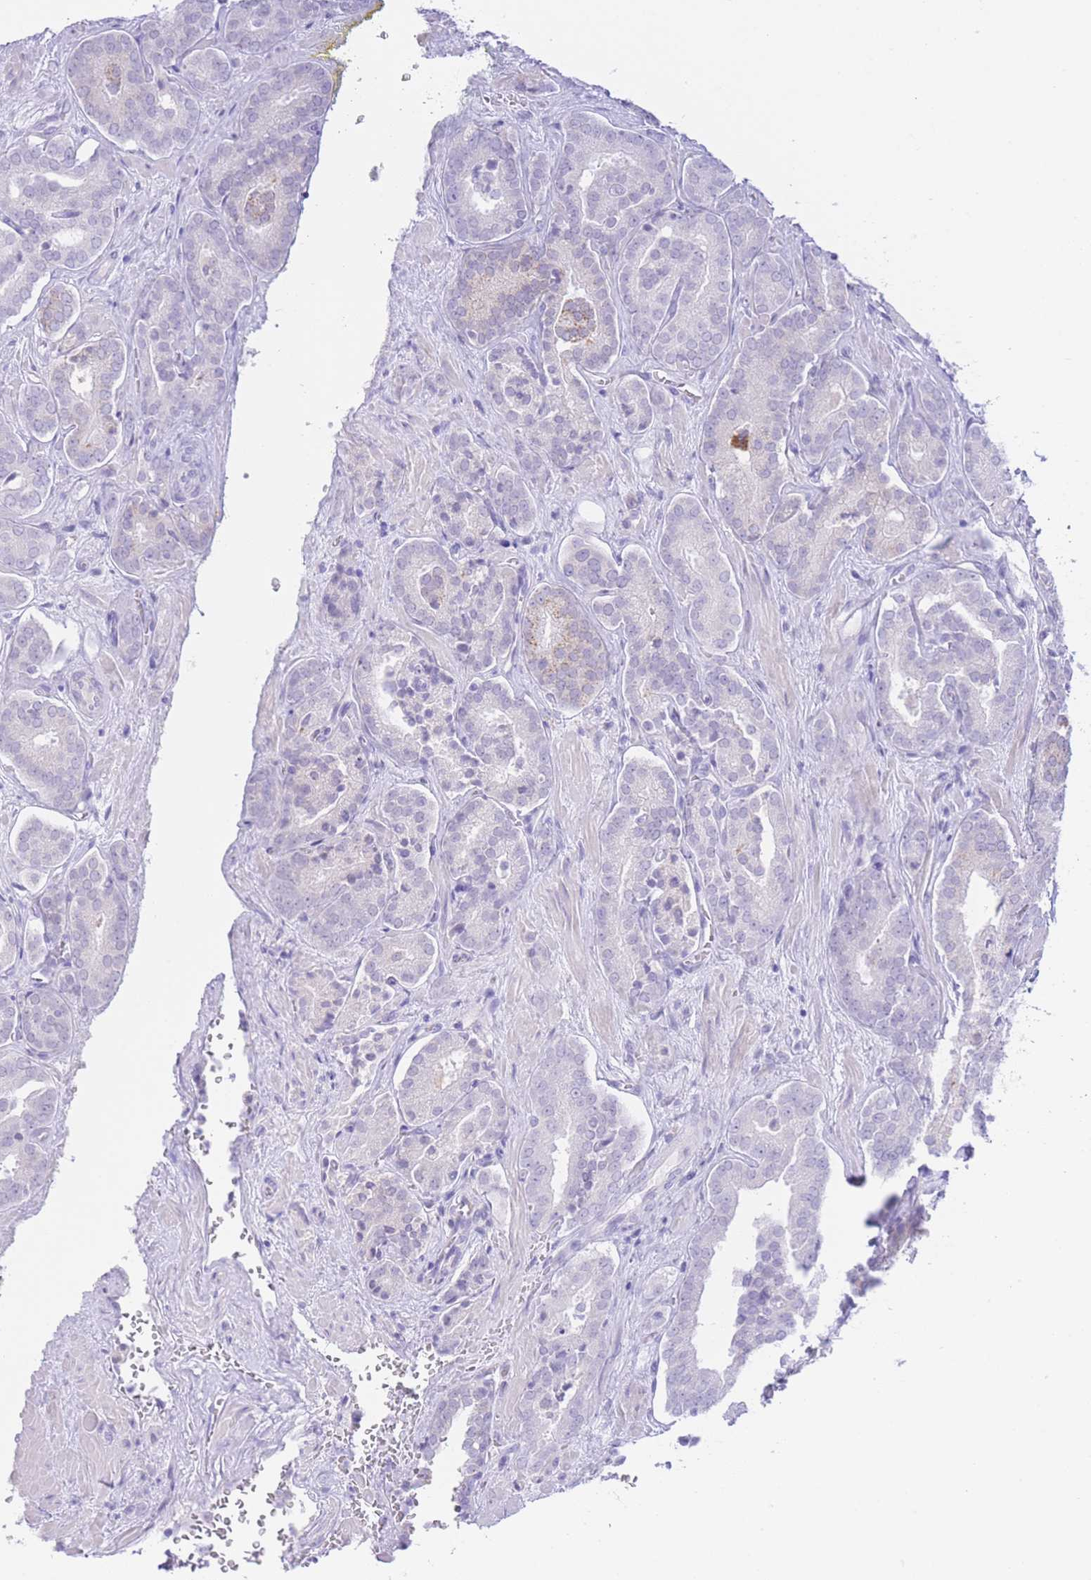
{"staining": {"intensity": "negative", "quantity": "none", "location": "none"}, "tissue": "prostate cancer", "cell_type": "Tumor cells", "image_type": "cancer", "snomed": [{"axis": "morphology", "description": "Adenocarcinoma, High grade"}, {"axis": "topography", "description": "Prostate"}], "caption": "A high-resolution micrograph shows immunohistochemistry staining of prostate adenocarcinoma (high-grade), which reveals no significant expression in tumor cells.", "gene": "ZNF212", "patient": {"sex": "male", "age": 66}}